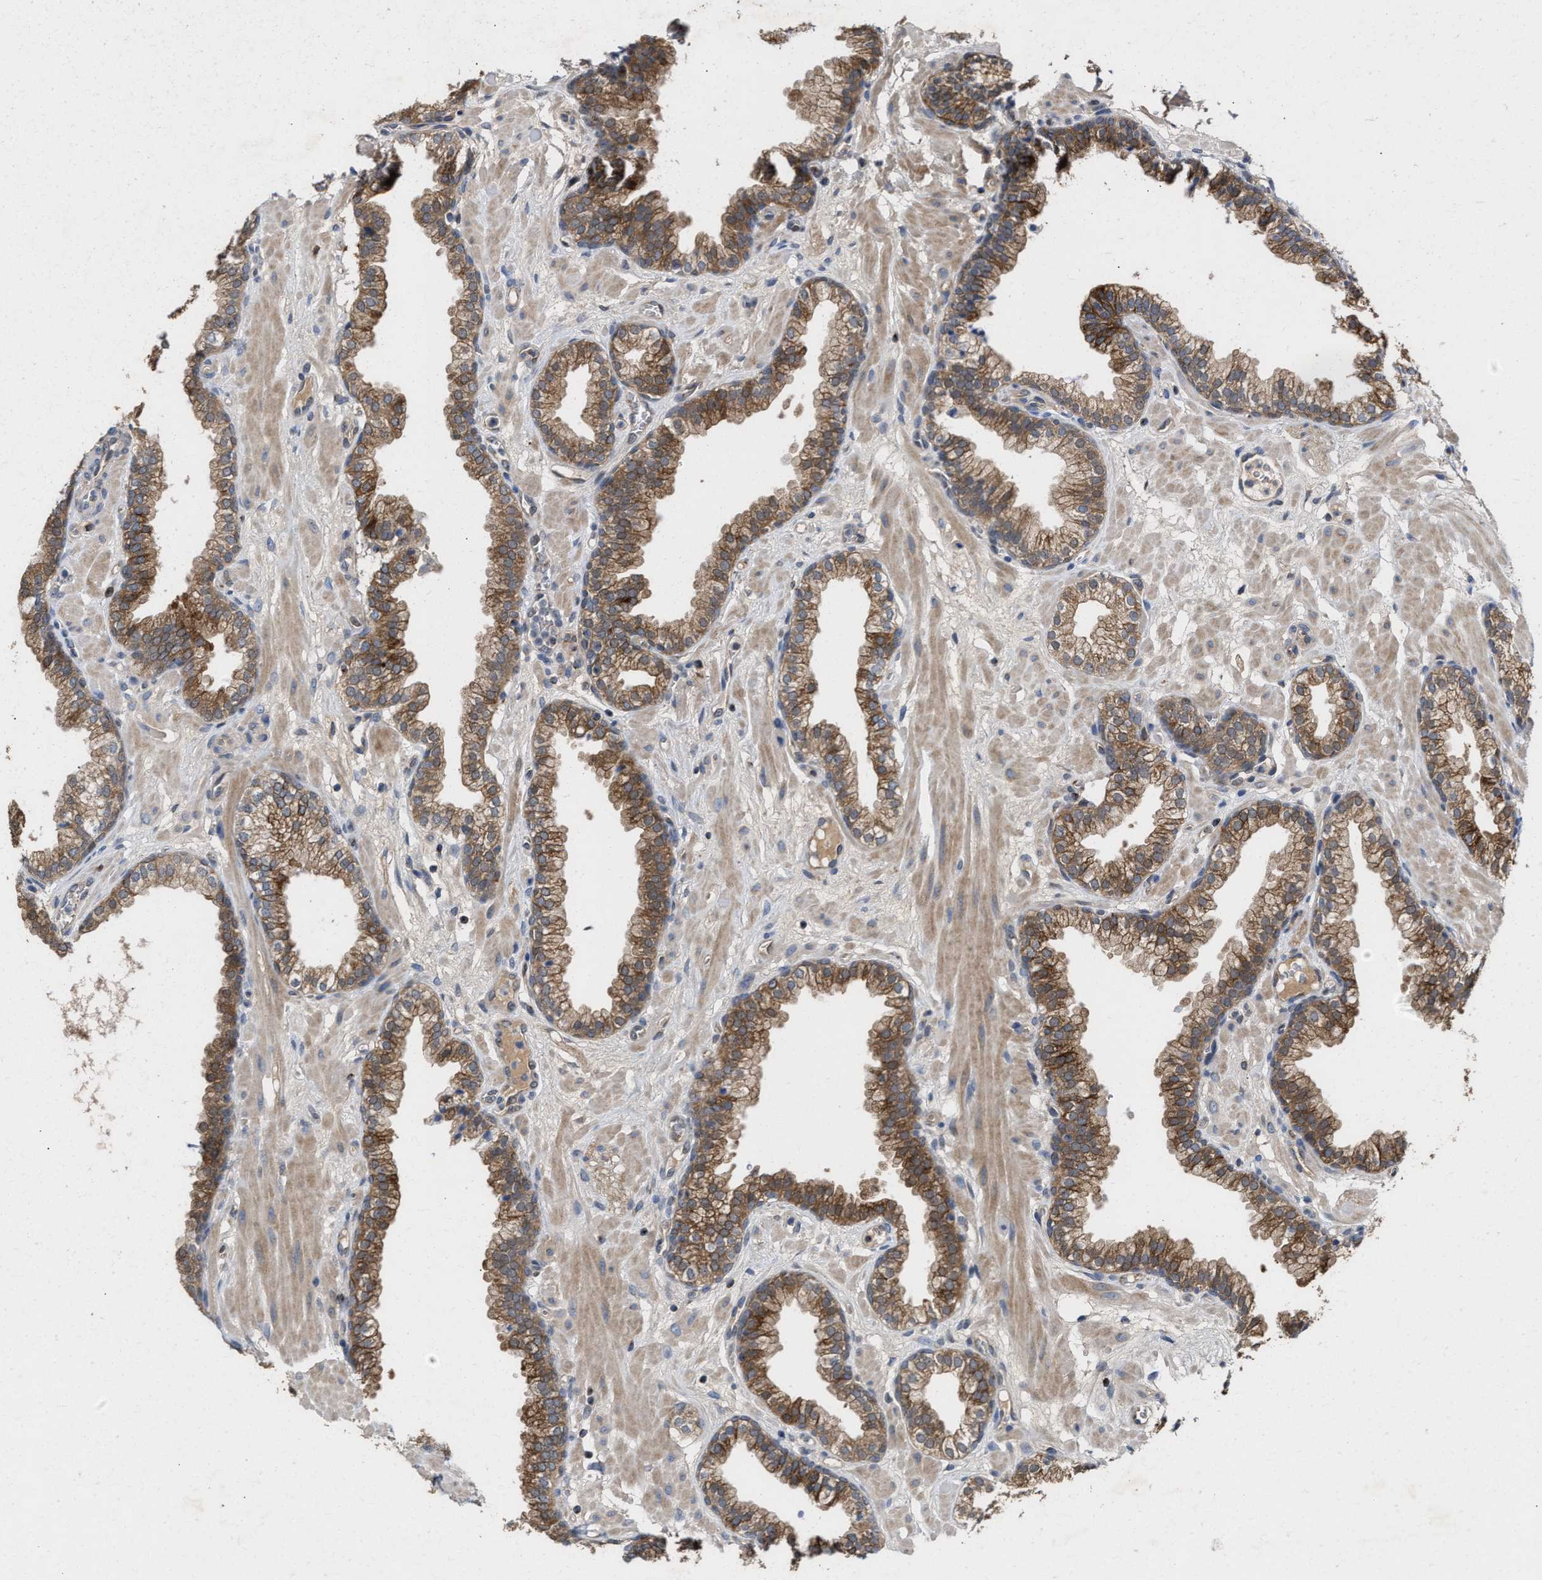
{"staining": {"intensity": "moderate", "quantity": ">75%", "location": "cytoplasmic/membranous"}, "tissue": "prostate", "cell_type": "Glandular cells", "image_type": "normal", "snomed": [{"axis": "morphology", "description": "Normal tissue, NOS"}, {"axis": "morphology", "description": "Urothelial carcinoma, Low grade"}, {"axis": "topography", "description": "Urinary bladder"}, {"axis": "topography", "description": "Prostate"}], "caption": "This photomicrograph reveals immunohistochemistry staining of benign prostate, with medium moderate cytoplasmic/membranous staining in approximately >75% of glandular cells.", "gene": "BBLN", "patient": {"sex": "male", "age": 60}}